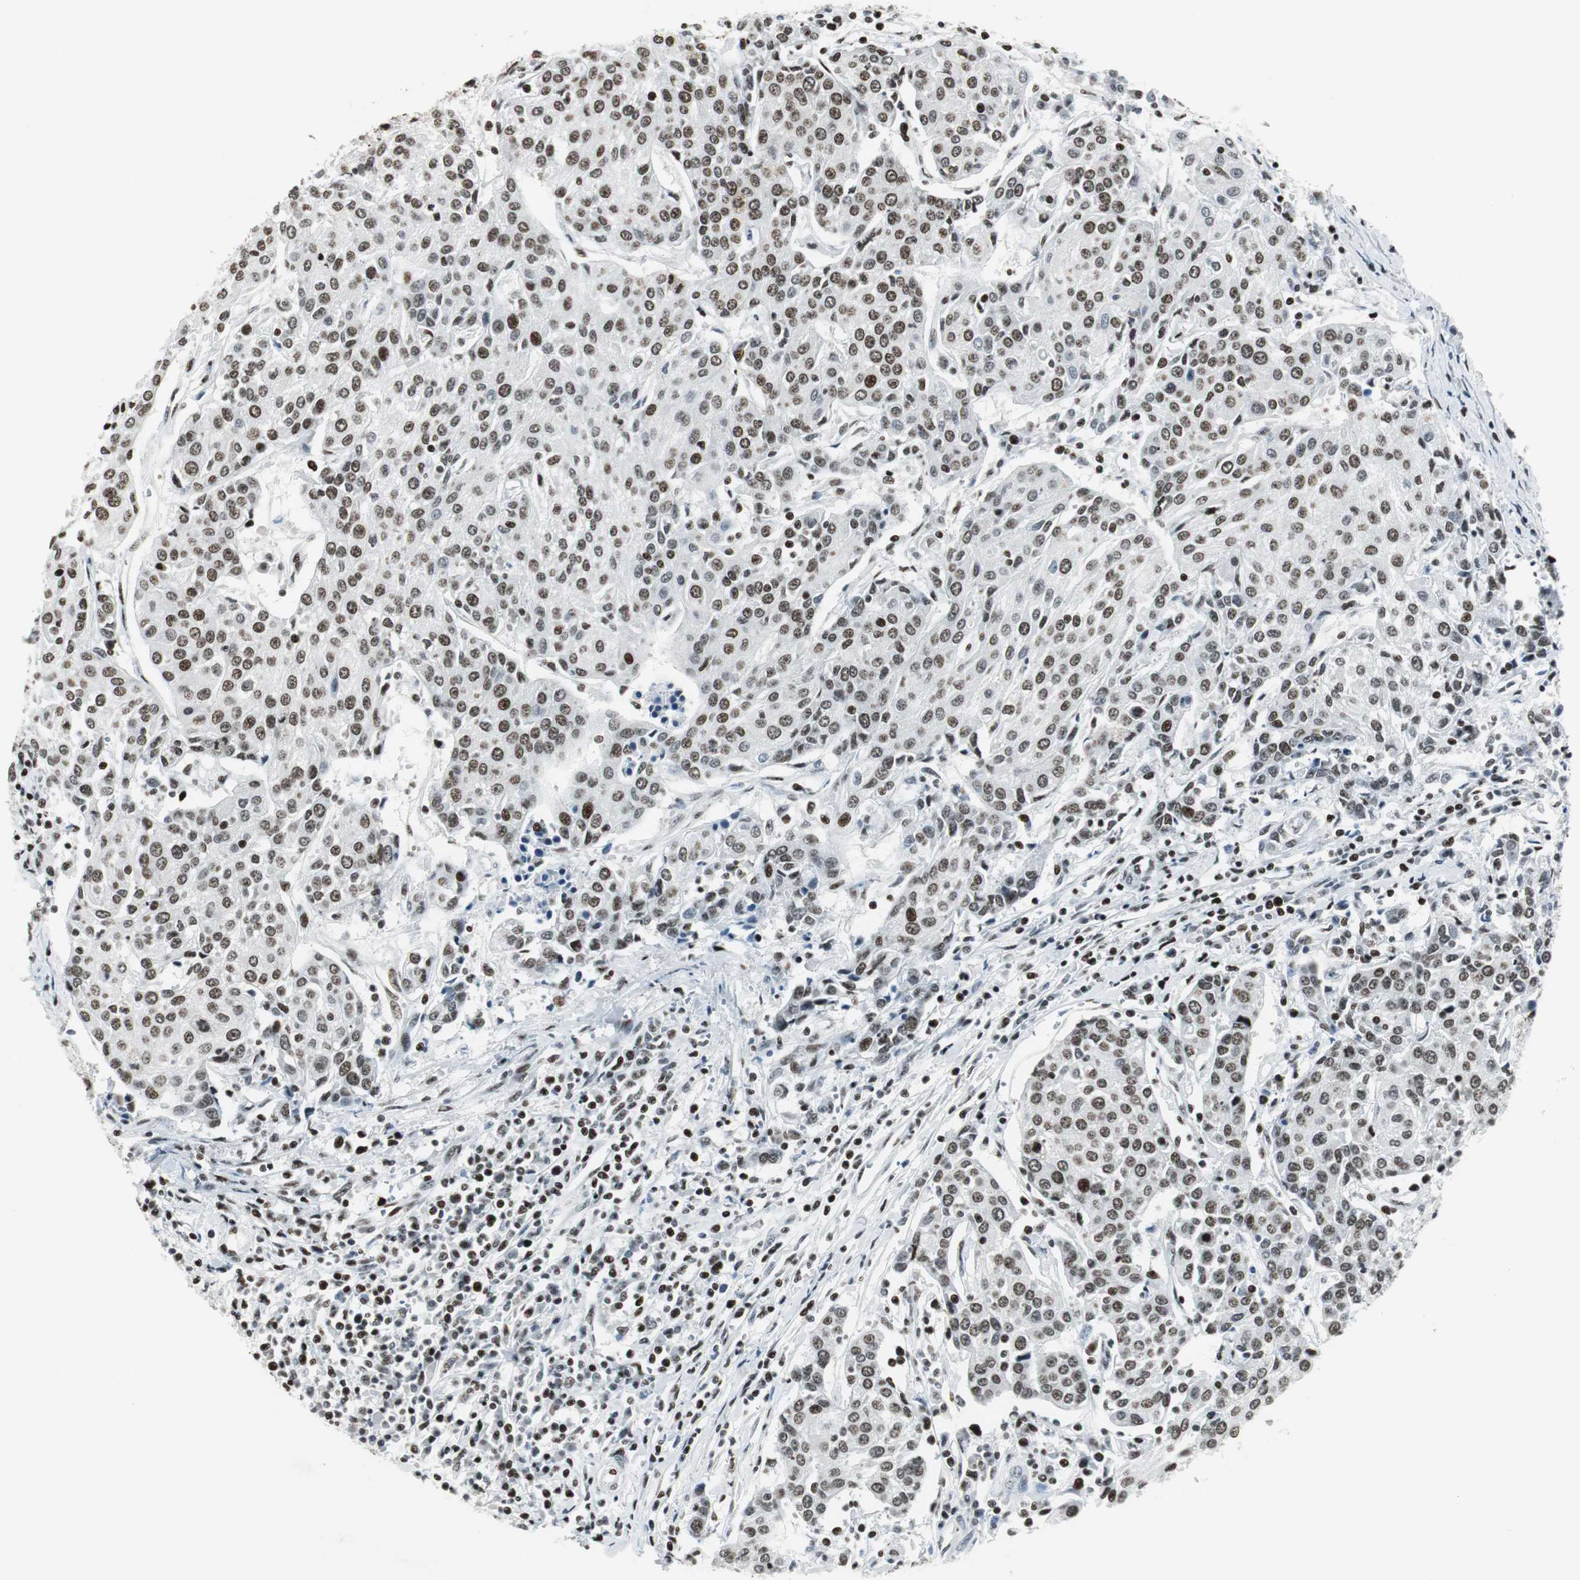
{"staining": {"intensity": "moderate", "quantity": ">75%", "location": "nuclear"}, "tissue": "urothelial cancer", "cell_type": "Tumor cells", "image_type": "cancer", "snomed": [{"axis": "morphology", "description": "Urothelial carcinoma, High grade"}, {"axis": "topography", "description": "Urinary bladder"}], "caption": "Urothelial cancer stained for a protein (brown) exhibits moderate nuclear positive positivity in about >75% of tumor cells.", "gene": "RBBP4", "patient": {"sex": "female", "age": 85}}